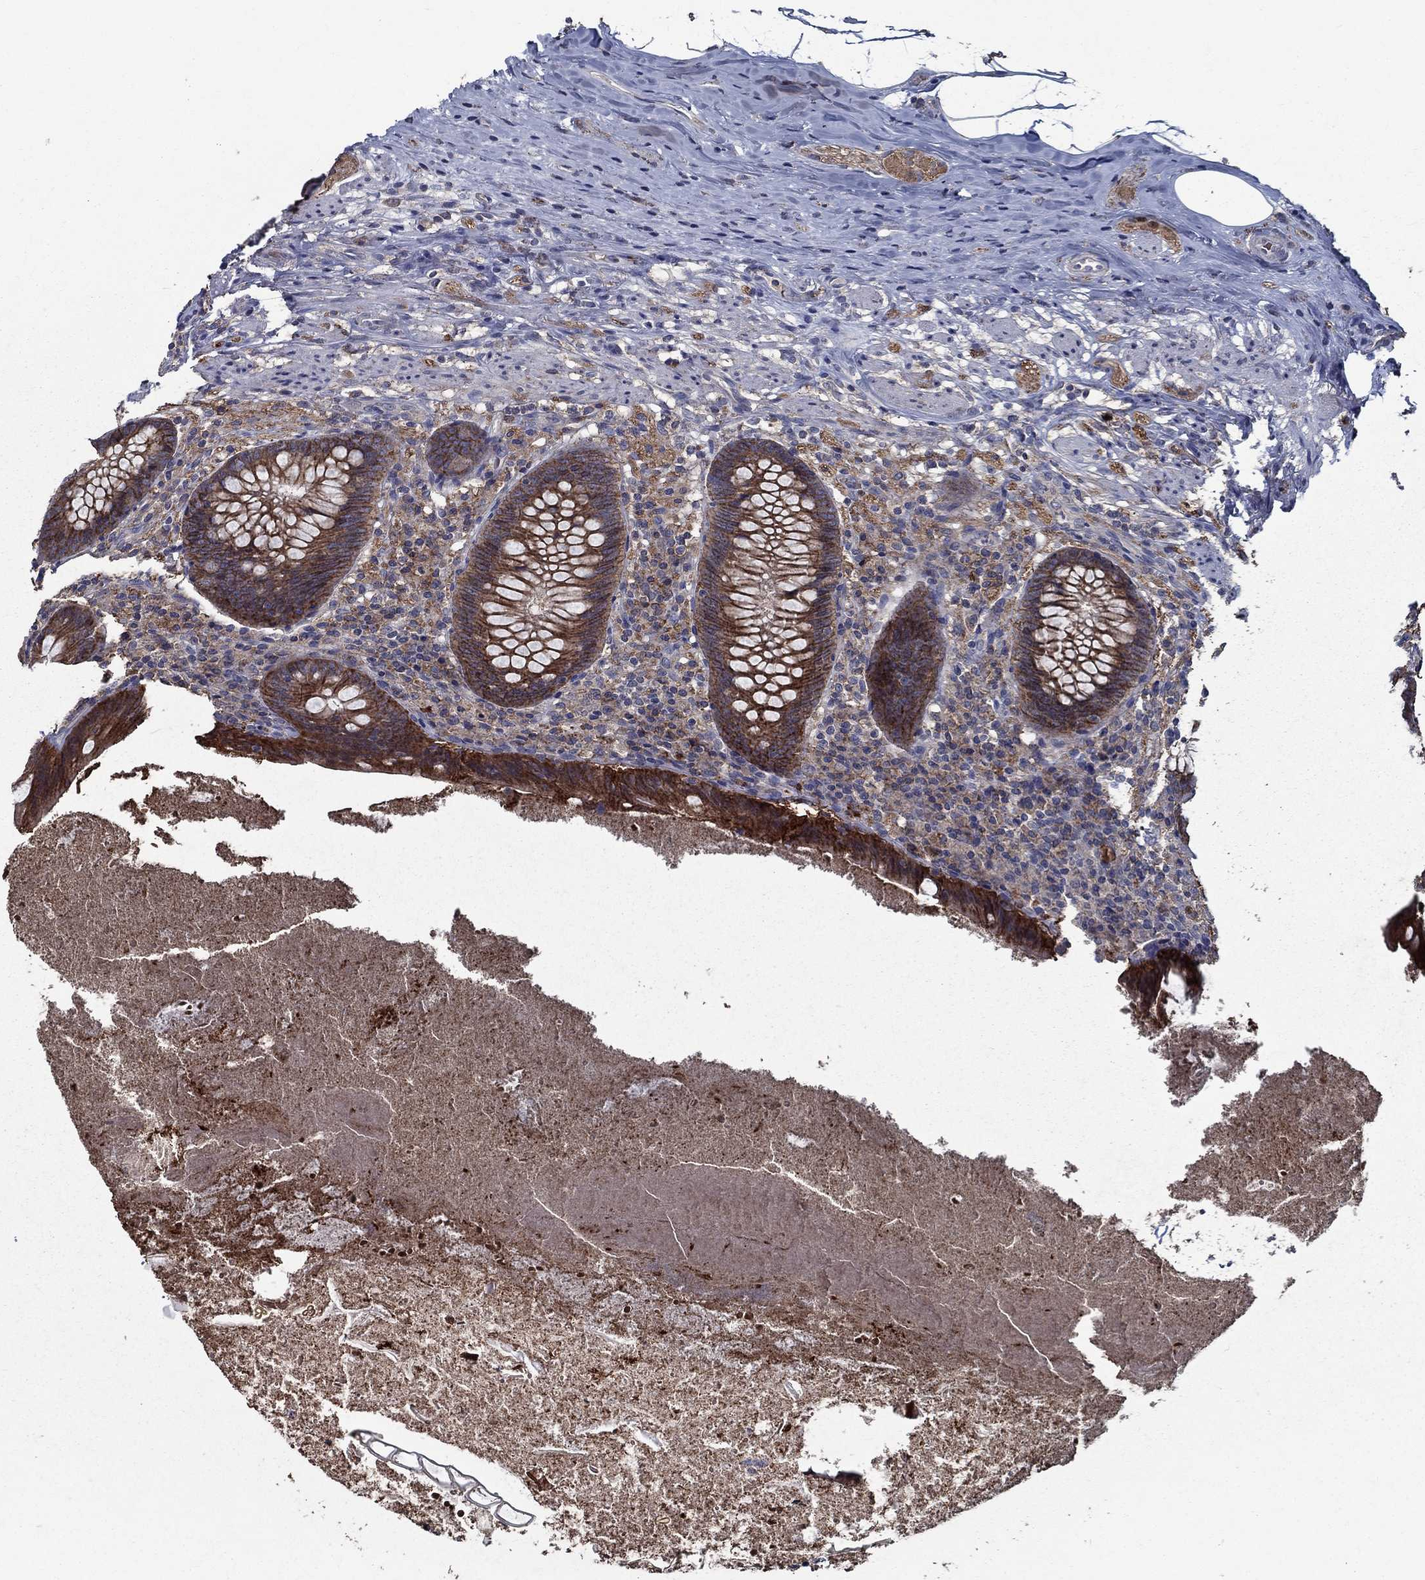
{"staining": {"intensity": "strong", "quantity": "25%-75%", "location": "cytoplasmic/membranous"}, "tissue": "appendix", "cell_type": "Glandular cells", "image_type": "normal", "snomed": [{"axis": "morphology", "description": "Normal tissue, NOS"}, {"axis": "topography", "description": "Appendix"}], "caption": "Glandular cells demonstrate strong cytoplasmic/membranous staining in approximately 25%-75% of cells in benign appendix.", "gene": "SLC44A1", "patient": {"sex": "male", "age": 47}}